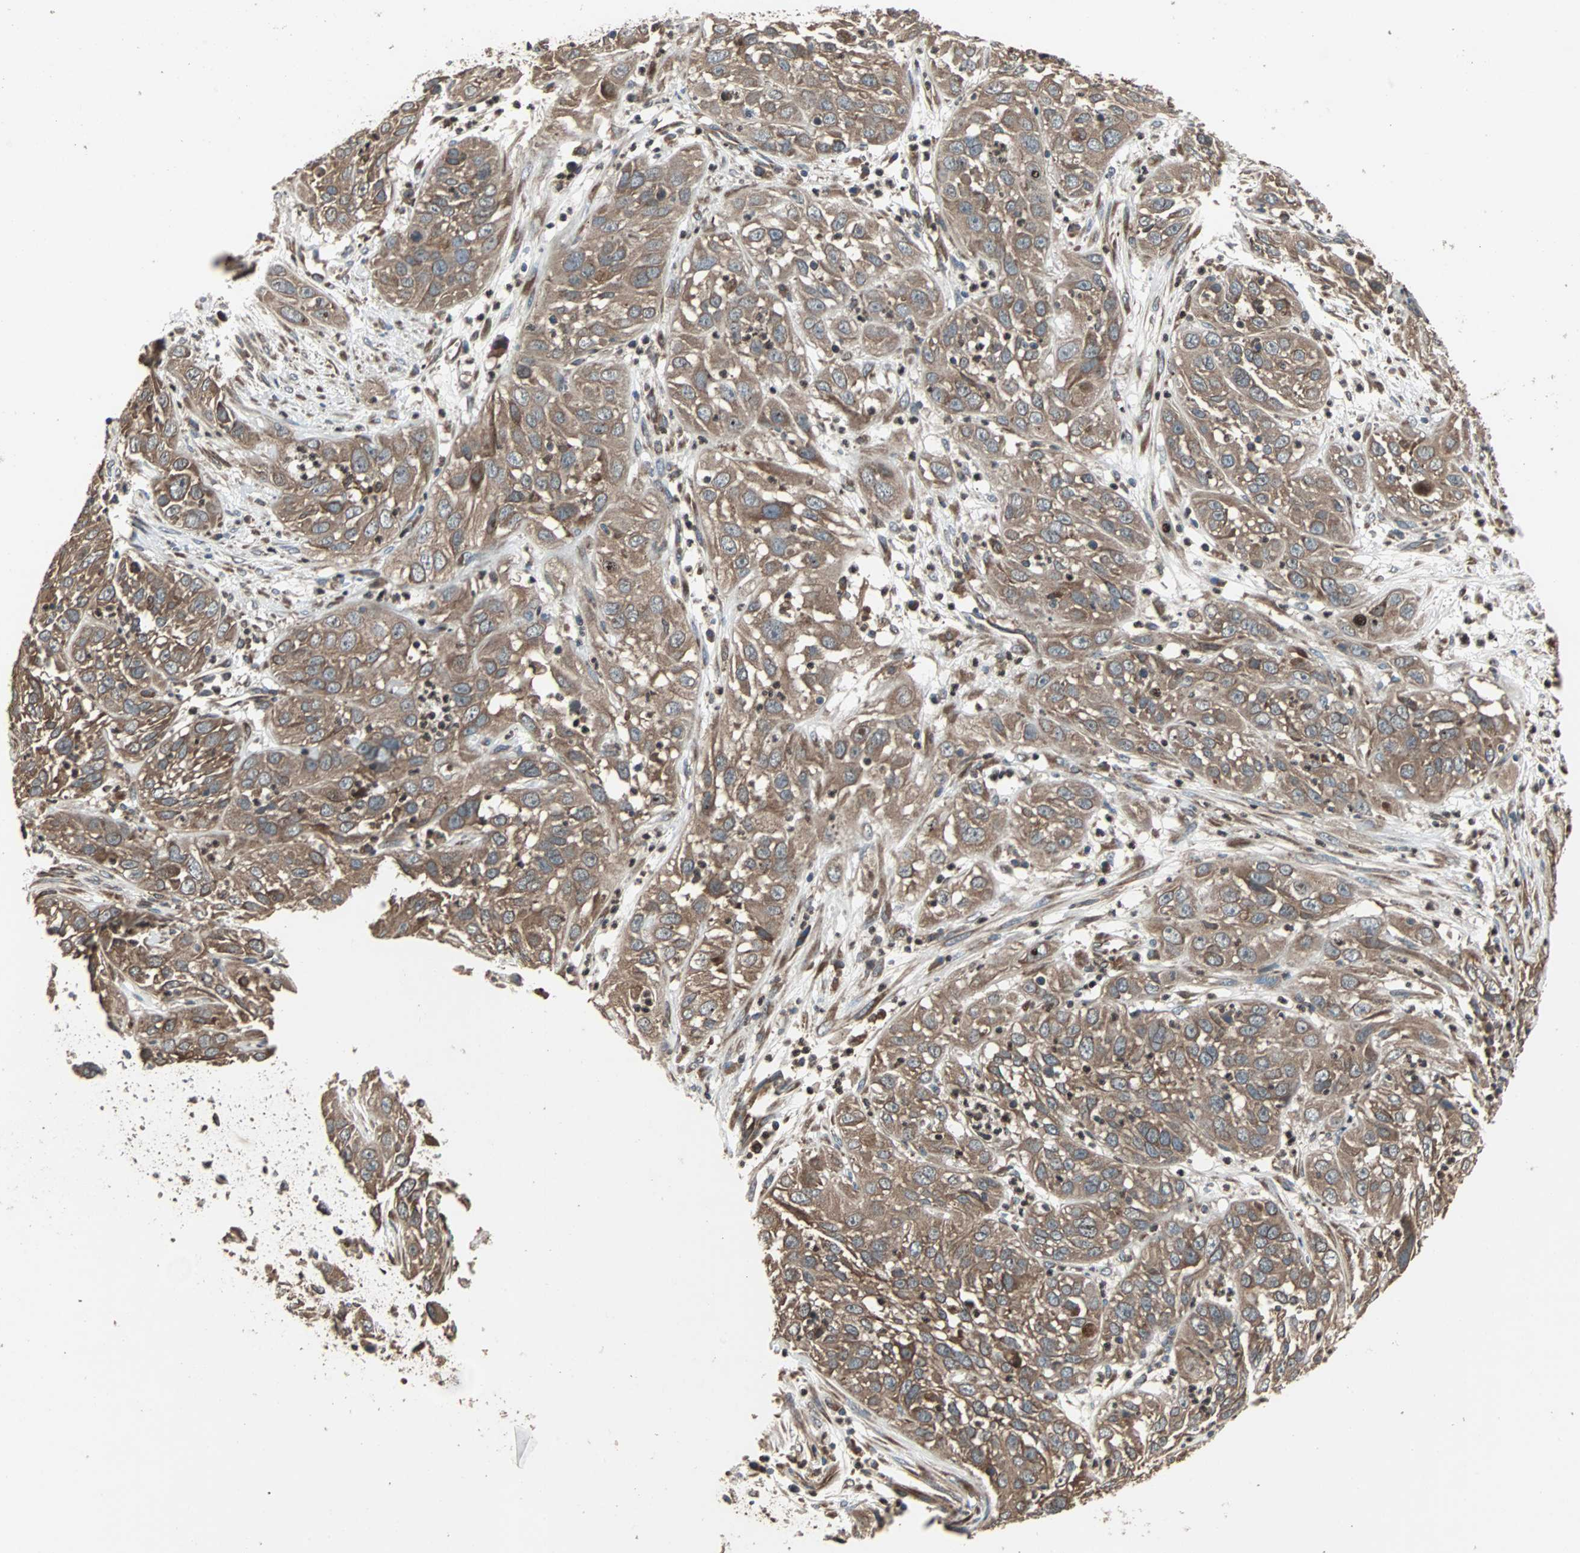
{"staining": {"intensity": "moderate", "quantity": ">75%", "location": "cytoplasmic/membranous"}, "tissue": "cervical cancer", "cell_type": "Tumor cells", "image_type": "cancer", "snomed": [{"axis": "morphology", "description": "Squamous cell carcinoma, NOS"}, {"axis": "topography", "description": "Cervix"}], "caption": "Tumor cells display medium levels of moderate cytoplasmic/membranous positivity in approximately >75% of cells in cervical cancer (squamous cell carcinoma).", "gene": "RAB7A", "patient": {"sex": "female", "age": 32}}